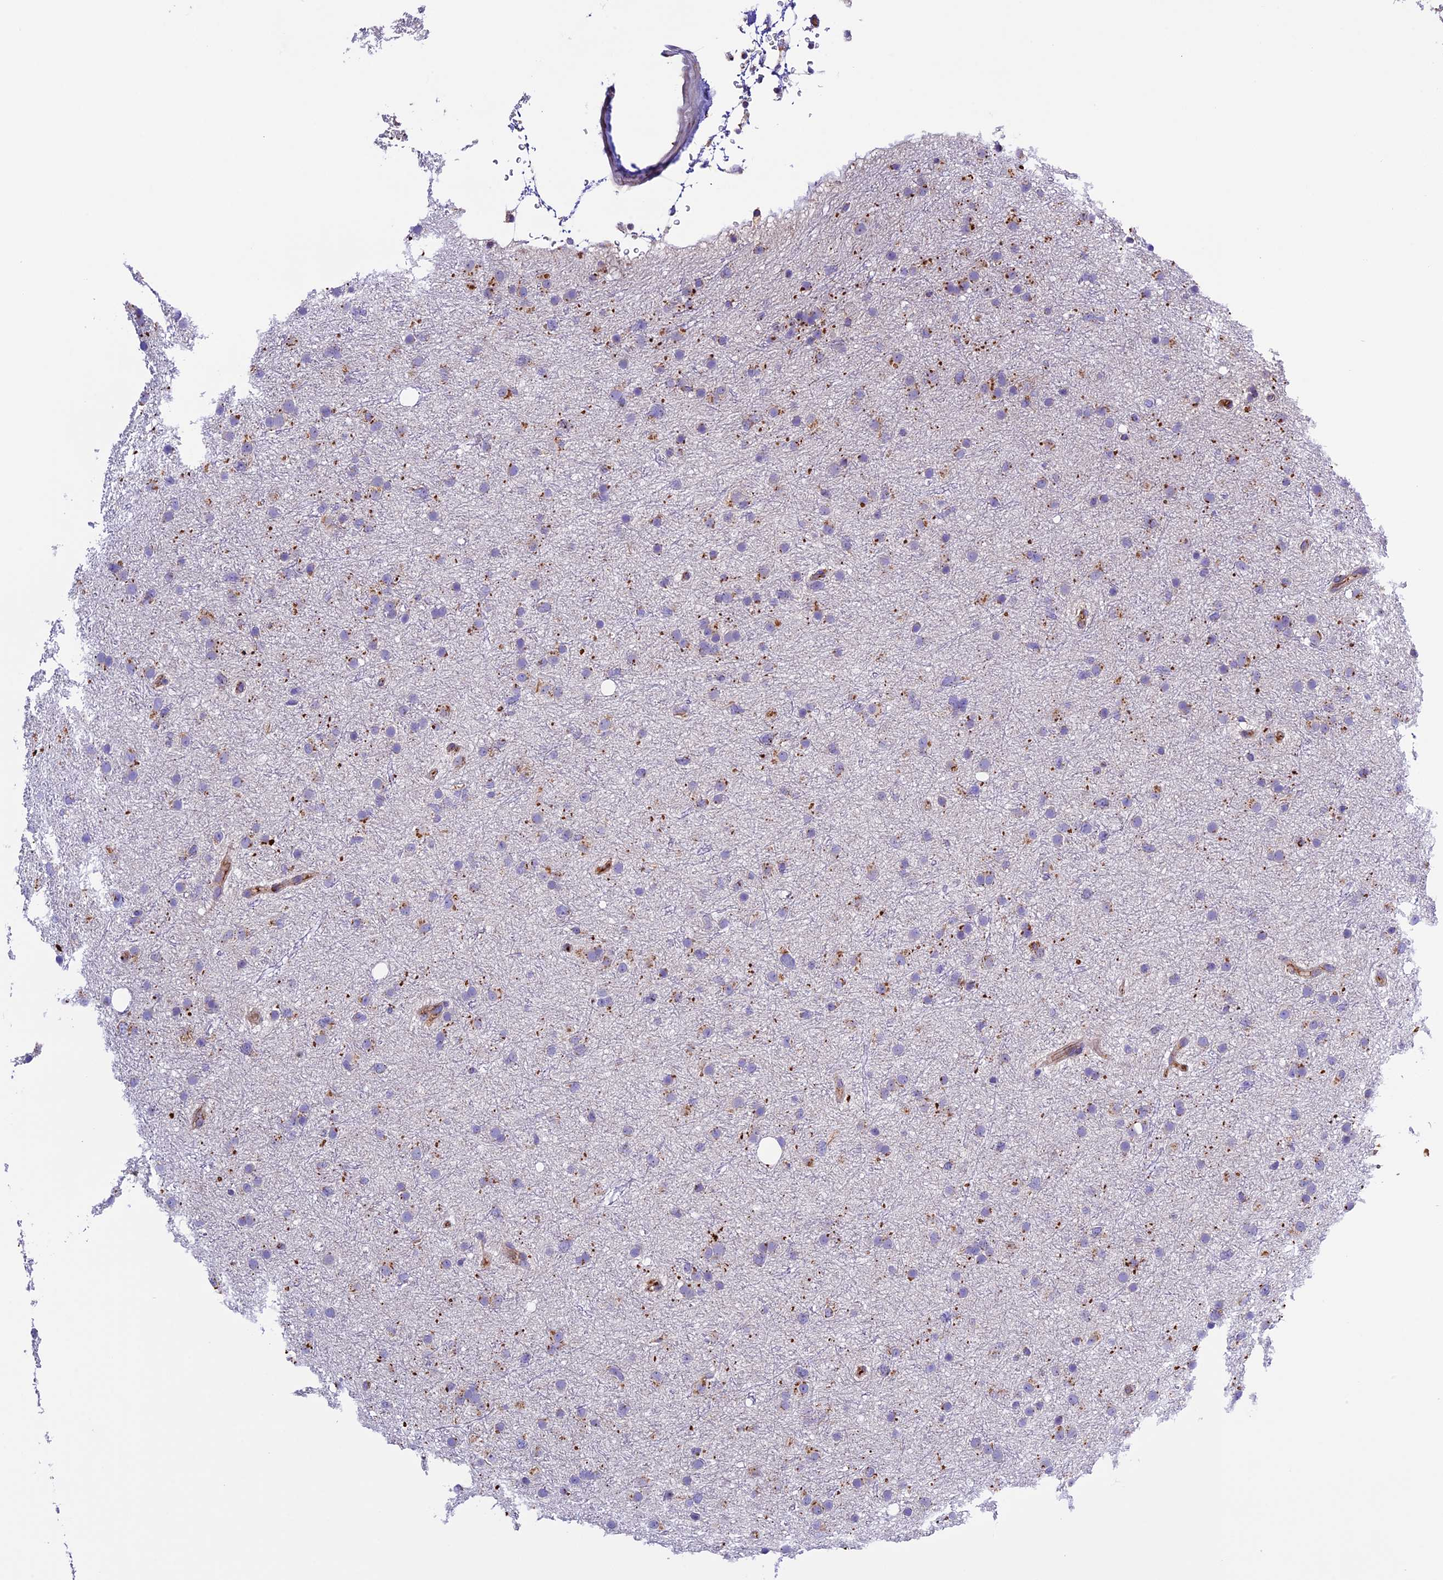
{"staining": {"intensity": "moderate", "quantity": "25%-75%", "location": "cytoplasmic/membranous"}, "tissue": "glioma", "cell_type": "Tumor cells", "image_type": "cancer", "snomed": [{"axis": "morphology", "description": "Glioma, malignant, Low grade"}, {"axis": "topography", "description": "Cerebral cortex"}], "caption": "Glioma tissue shows moderate cytoplasmic/membranous expression in approximately 25%-75% of tumor cells", "gene": "METTL22", "patient": {"sex": "female", "age": 39}}